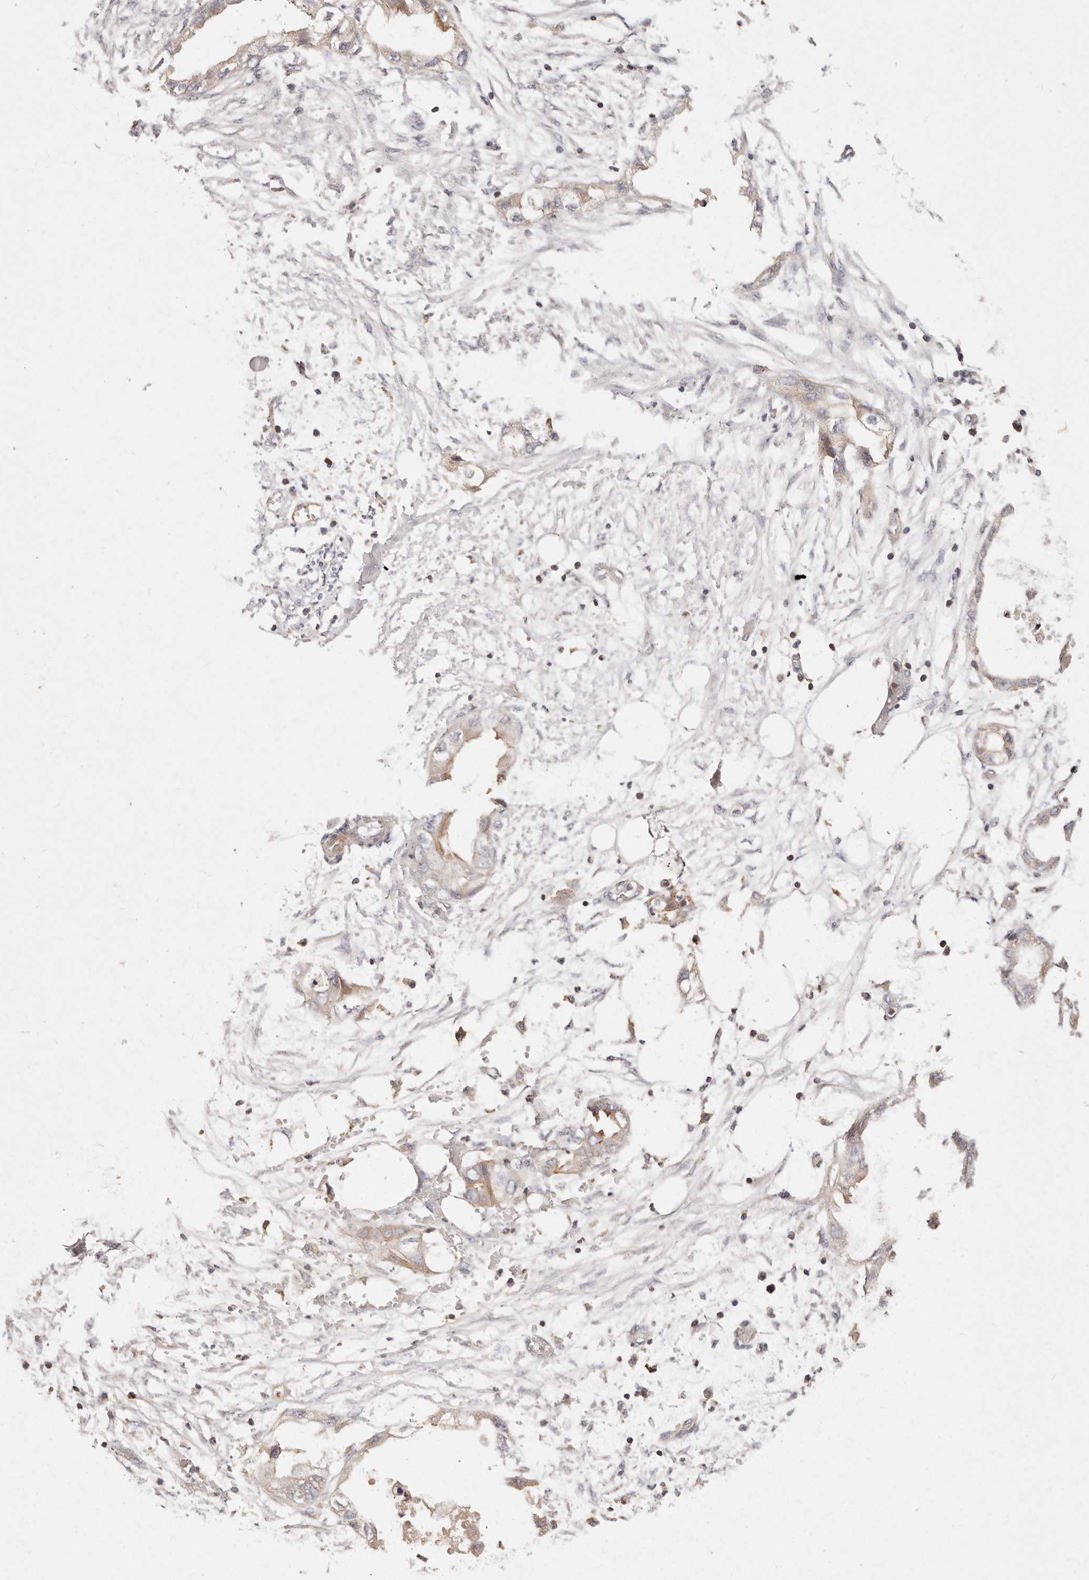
{"staining": {"intensity": "weak", "quantity": "<25%", "location": "cytoplasmic/membranous"}, "tissue": "endometrial cancer", "cell_type": "Tumor cells", "image_type": "cancer", "snomed": [{"axis": "morphology", "description": "Adenocarcinoma, NOS"}, {"axis": "morphology", "description": "Adenocarcinoma, metastatic, NOS"}, {"axis": "topography", "description": "Adipose tissue"}, {"axis": "topography", "description": "Endometrium"}], "caption": "Immunohistochemistry (IHC) photomicrograph of neoplastic tissue: metastatic adenocarcinoma (endometrial) stained with DAB (3,3'-diaminobenzidine) exhibits no significant protein expression in tumor cells.", "gene": "CXADR", "patient": {"sex": "female", "age": 67}}